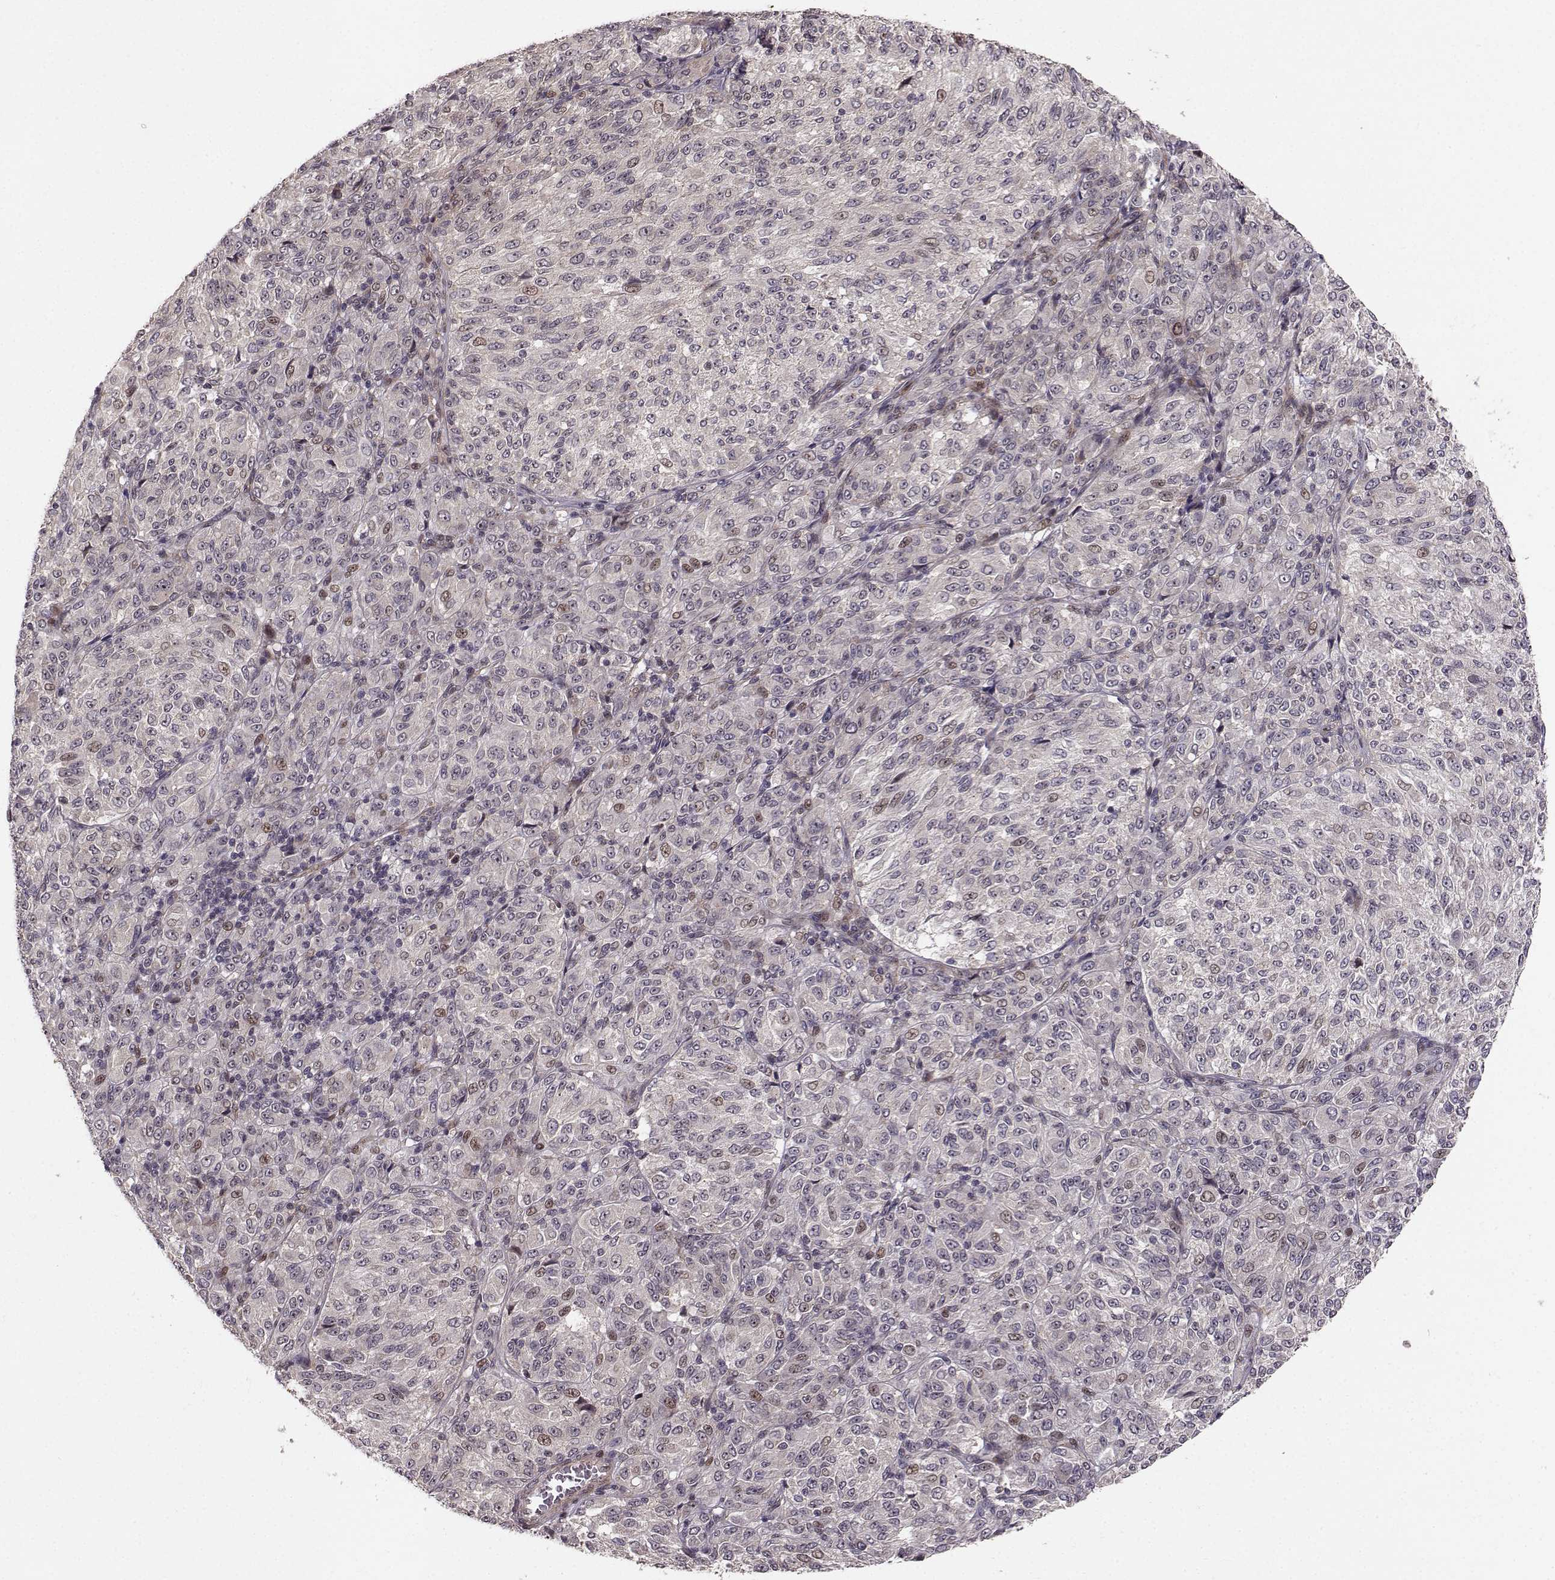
{"staining": {"intensity": "moderate", "quantity": "<25%", "location": "nuclear"}, "tissue": "melanoma", "cell_type": "Tumor cells", "image_type": "cancer", "snomed": [{"axis": "morphology", "description": "Malignant melanoma, Metastatic site"}, {"axis": "topography", "description": "Brain"}], "caption": "A photomicrograph showing moderate nuclear expression in approximately <25% of tumor cells in malignant melanoma (metastatic site), as visualized by brown immunohistochemical staining.", "gene": "APC", "patient": {"sex": "female", "age": 56}}